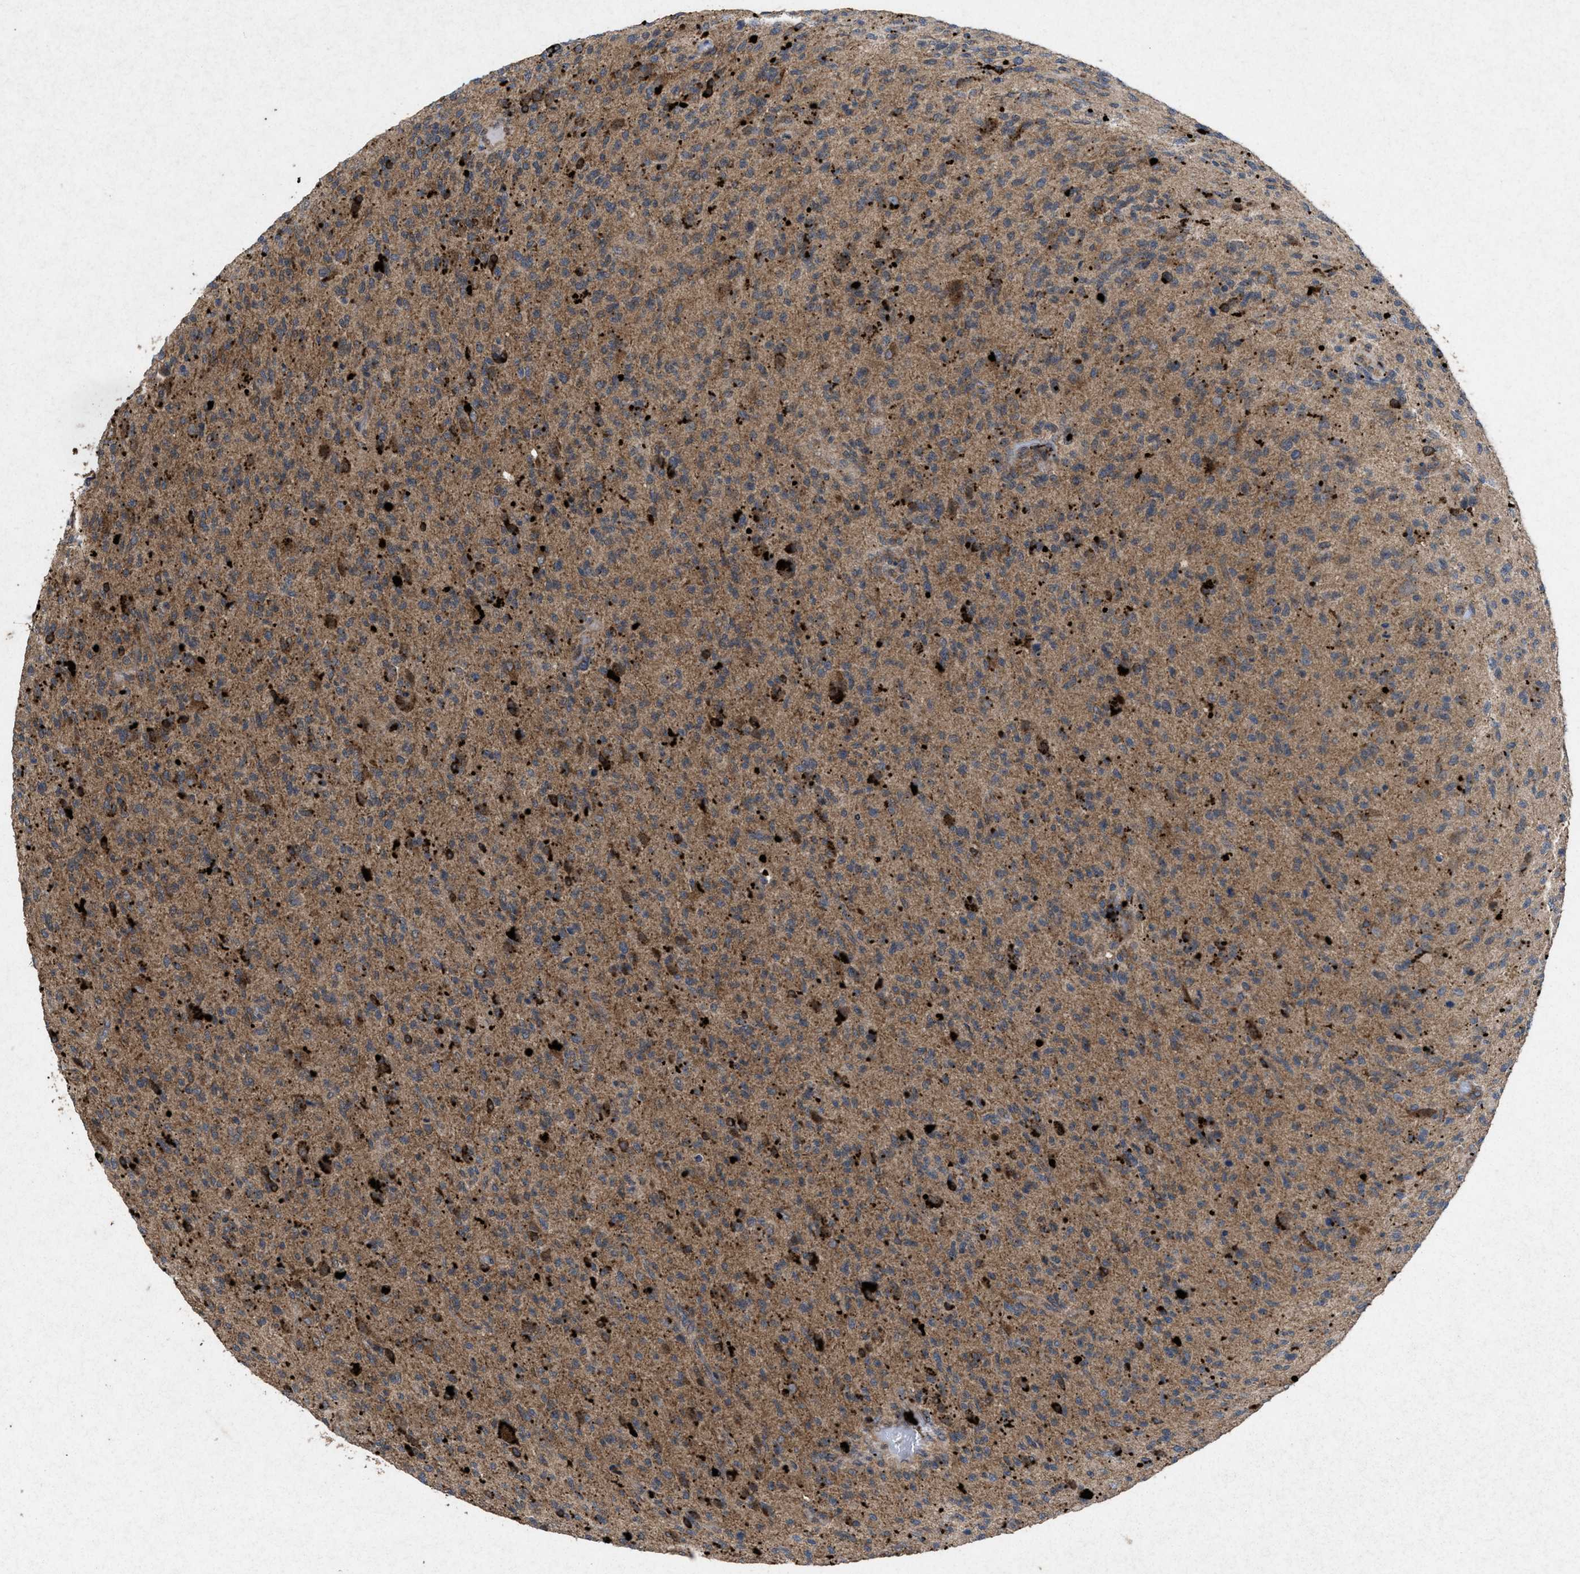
{"staining": {"intensity": "moderate", "quantity": ">75%", "location": "cytoplasmic/membranous"}, "tissue": "glioma", "cell_type": "Tumor cells", "image_type": "cancer", "snomed": [{"axis": "morphology", "description": "Glioma, malignant, High grade"}, {"axis": "topography", "description": "Brain"}], "caption": "IHC image of neoplastic tissue: glioma stained using immunohistochemistry demonstrates medium levels of moderate protein expression localized specifically in the cytoplasmic/membranous of tumor cells, appearing as a cytoplasmic/membranous brown color.", "gene": "MSI2", "patient": {"sex": "male", "age": 71}}